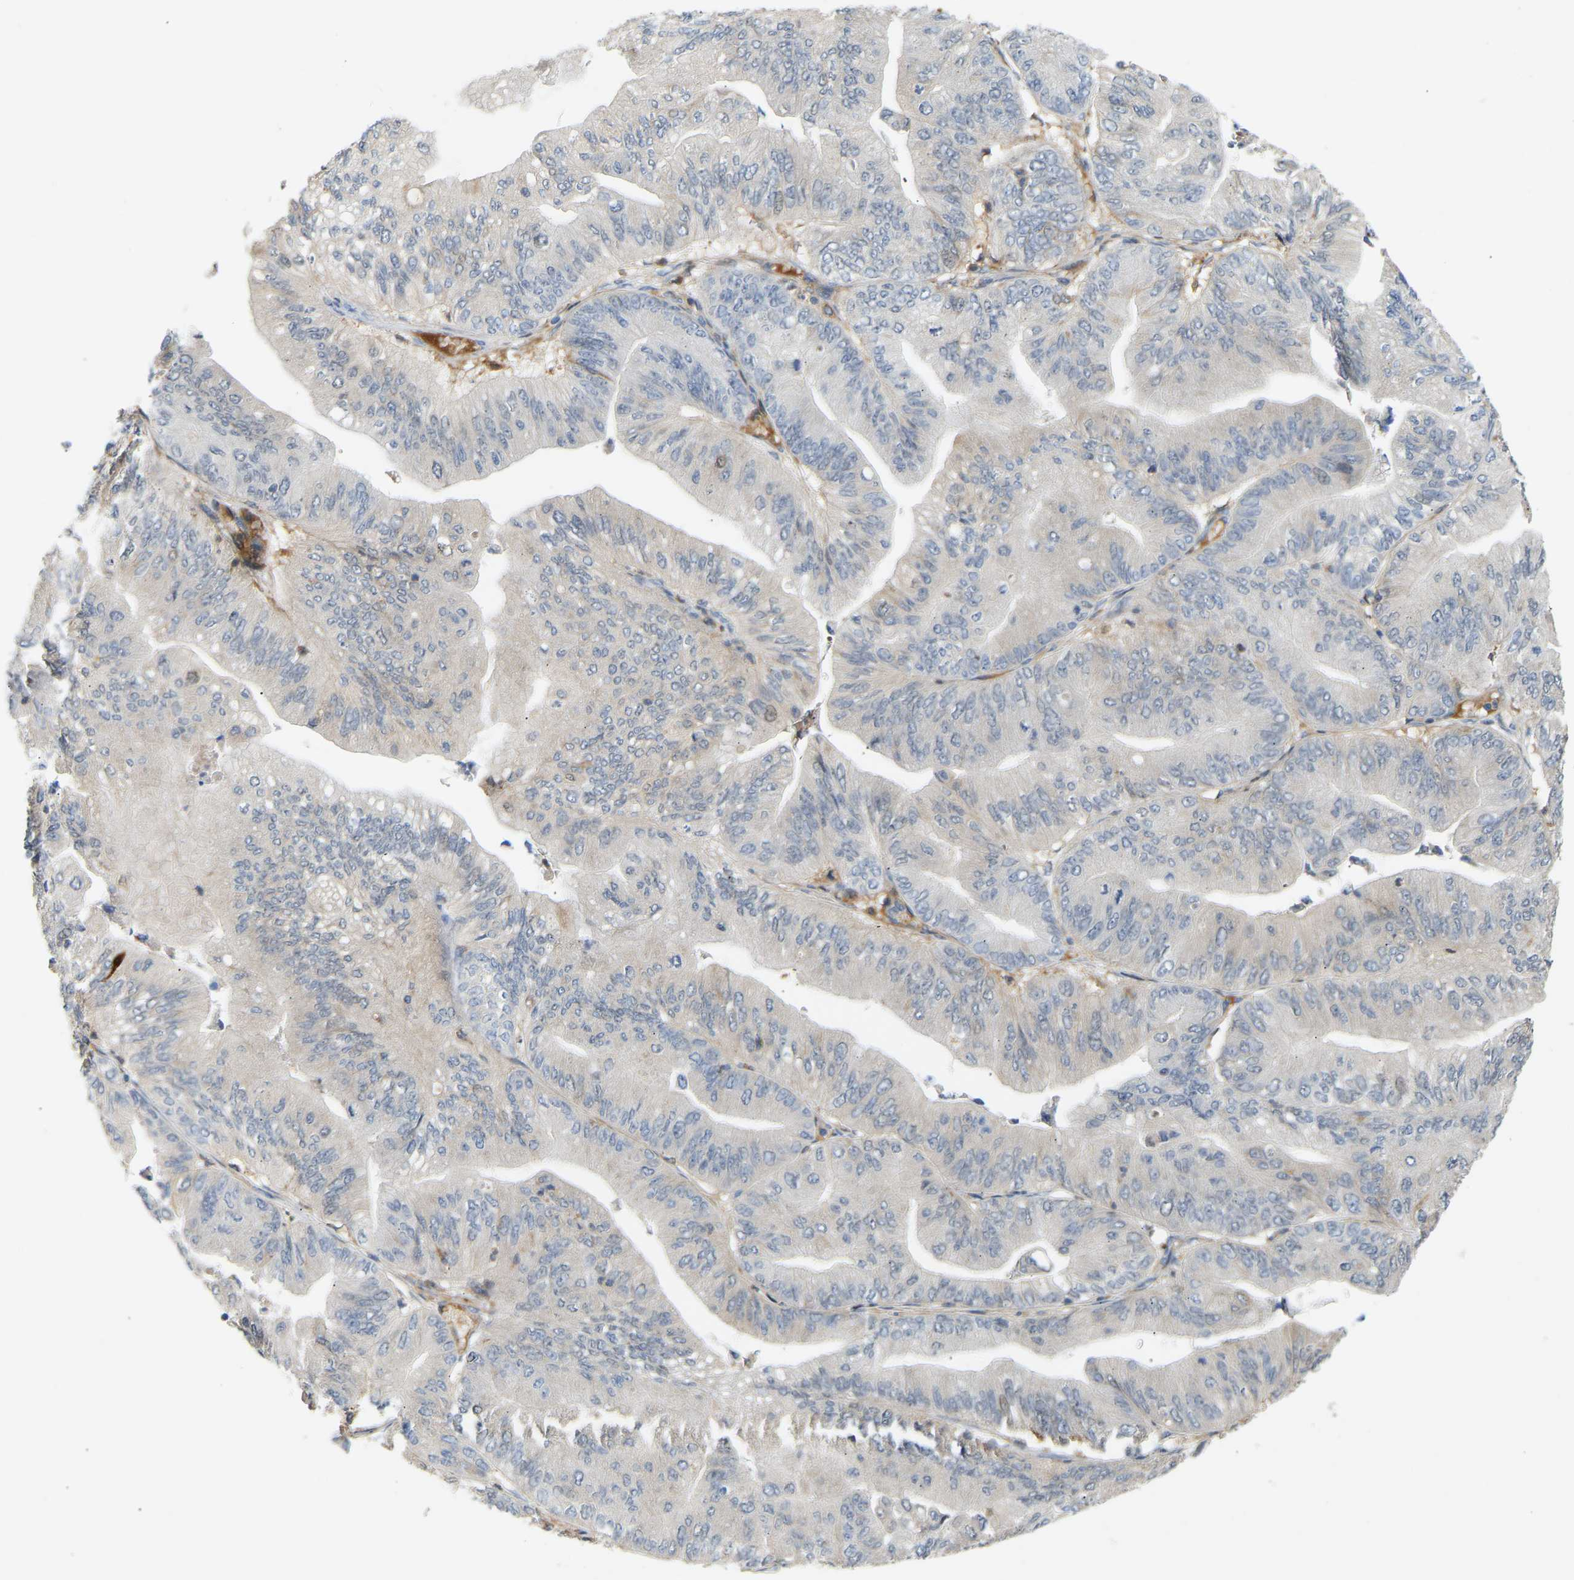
{"staining": {"intensity": "negative", "quantity": "none", "location": "none"}, "tissue": "ovarian cancer", "cell_type": "Tumor cells", "image_type": "cancer", "snomed": [{"axis": "morphology", "description": "Cystadenocarcinoma, mucinous, NOS"}, {"axis": "topography", "description": "Ovary"}], "caption": "Photomicrograph shows no protein expression in tumor cells of ovarian cancer (mucinous cystadenocarcinoma) tissue.", "gene": "PLCG2", "patient": {"sex": "female", "age": 61}}